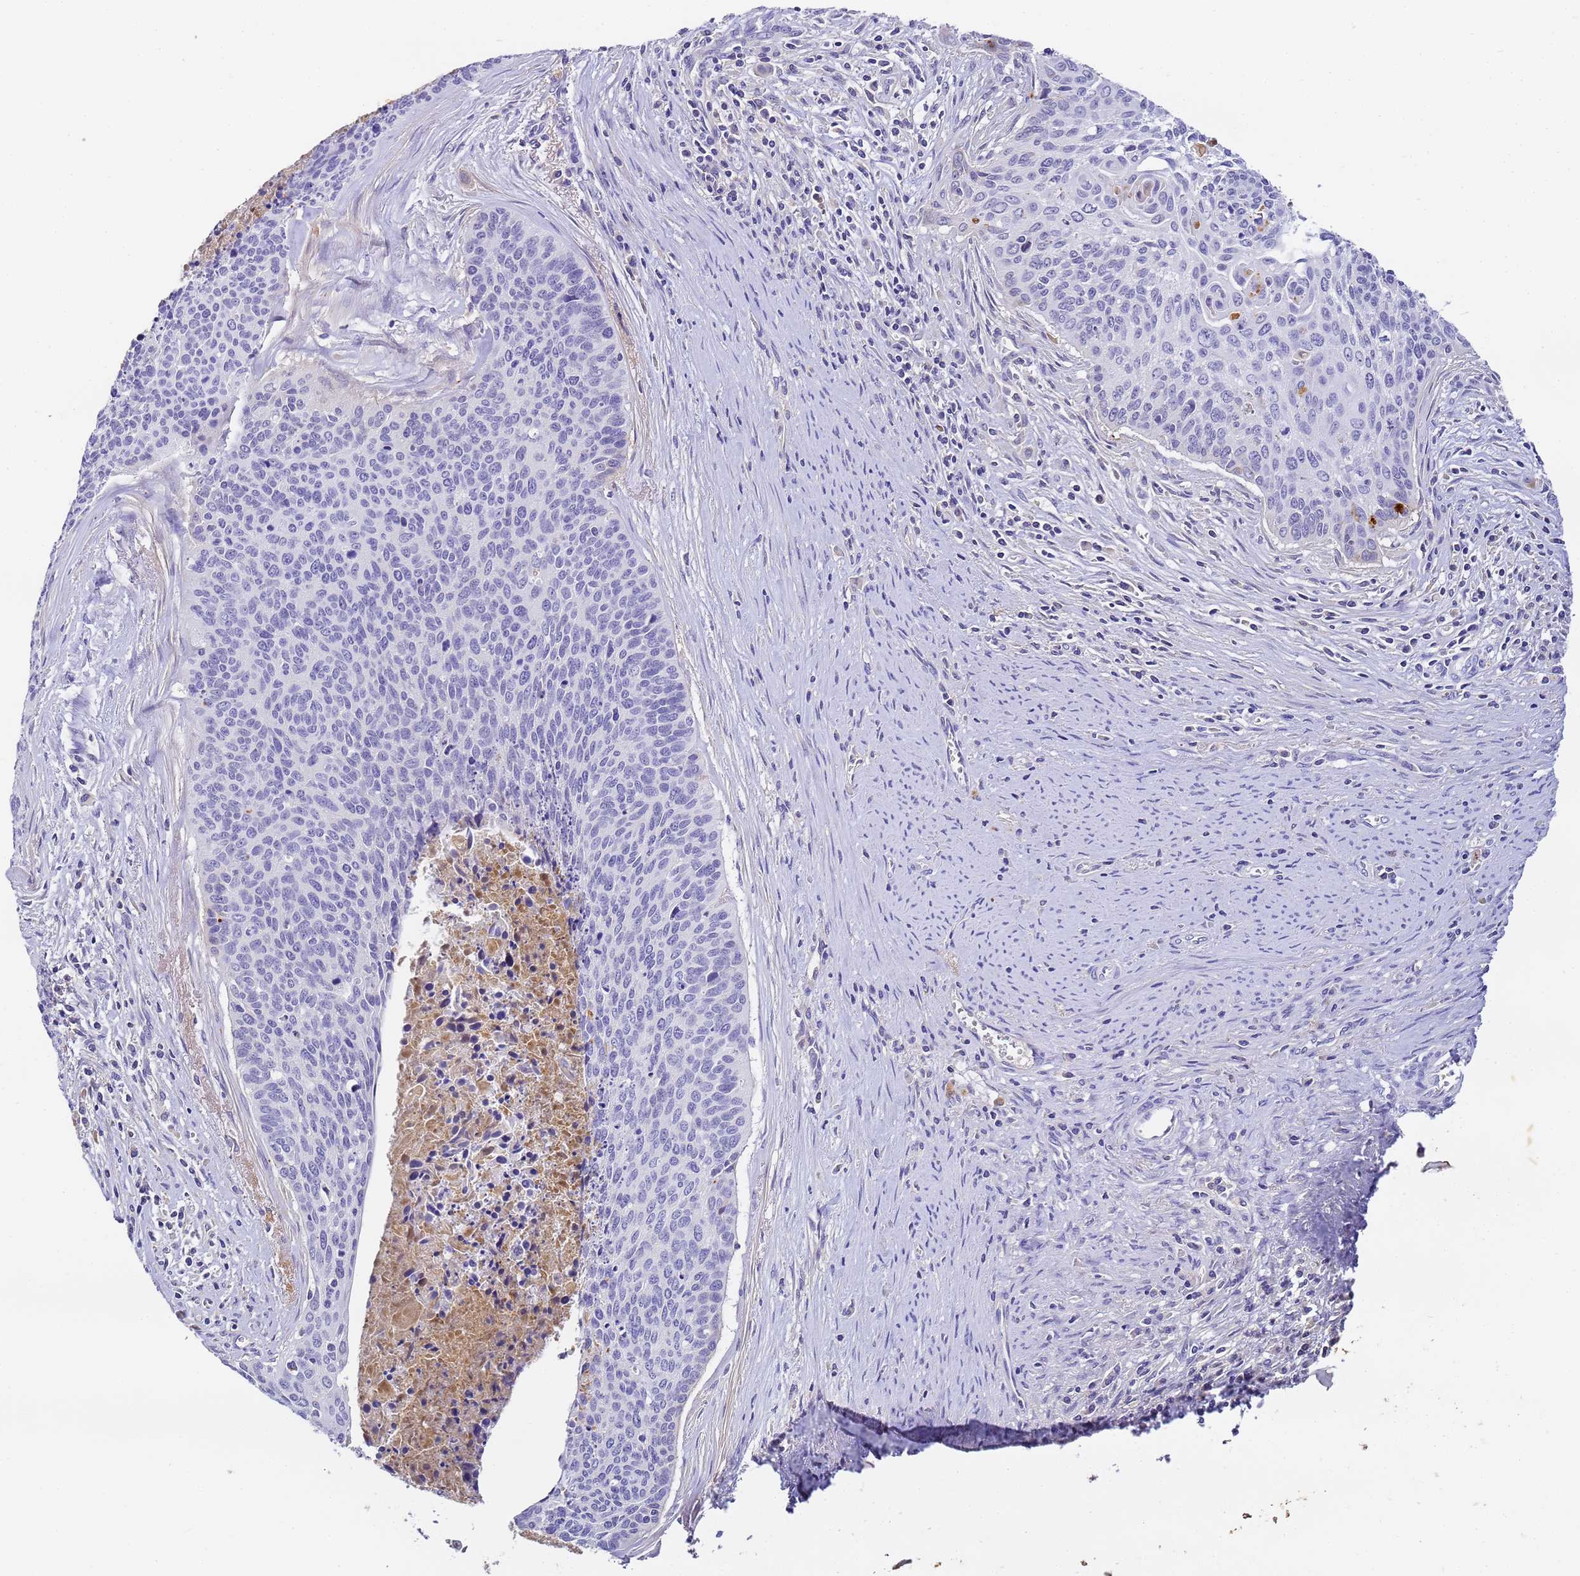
{"staining": {"intensity": "negative", "quantity": "none", "location": "none"}, "tissue": "cervical cancer", "cell_type": "Tumor cells", "image_type": "cancer", "snomed": [{"axis": "morphology", "description": "Squamous cell carcinoma, NOS"}, {"axis": "topography", "description": "Cervix"}], "caption": "Immunohistochemical staining of human cervical squamous cell carcinoma shows no significant staining in tumor cells.", "gene": "CFHR2", "patient": {"sex": "female", "age": 55}}